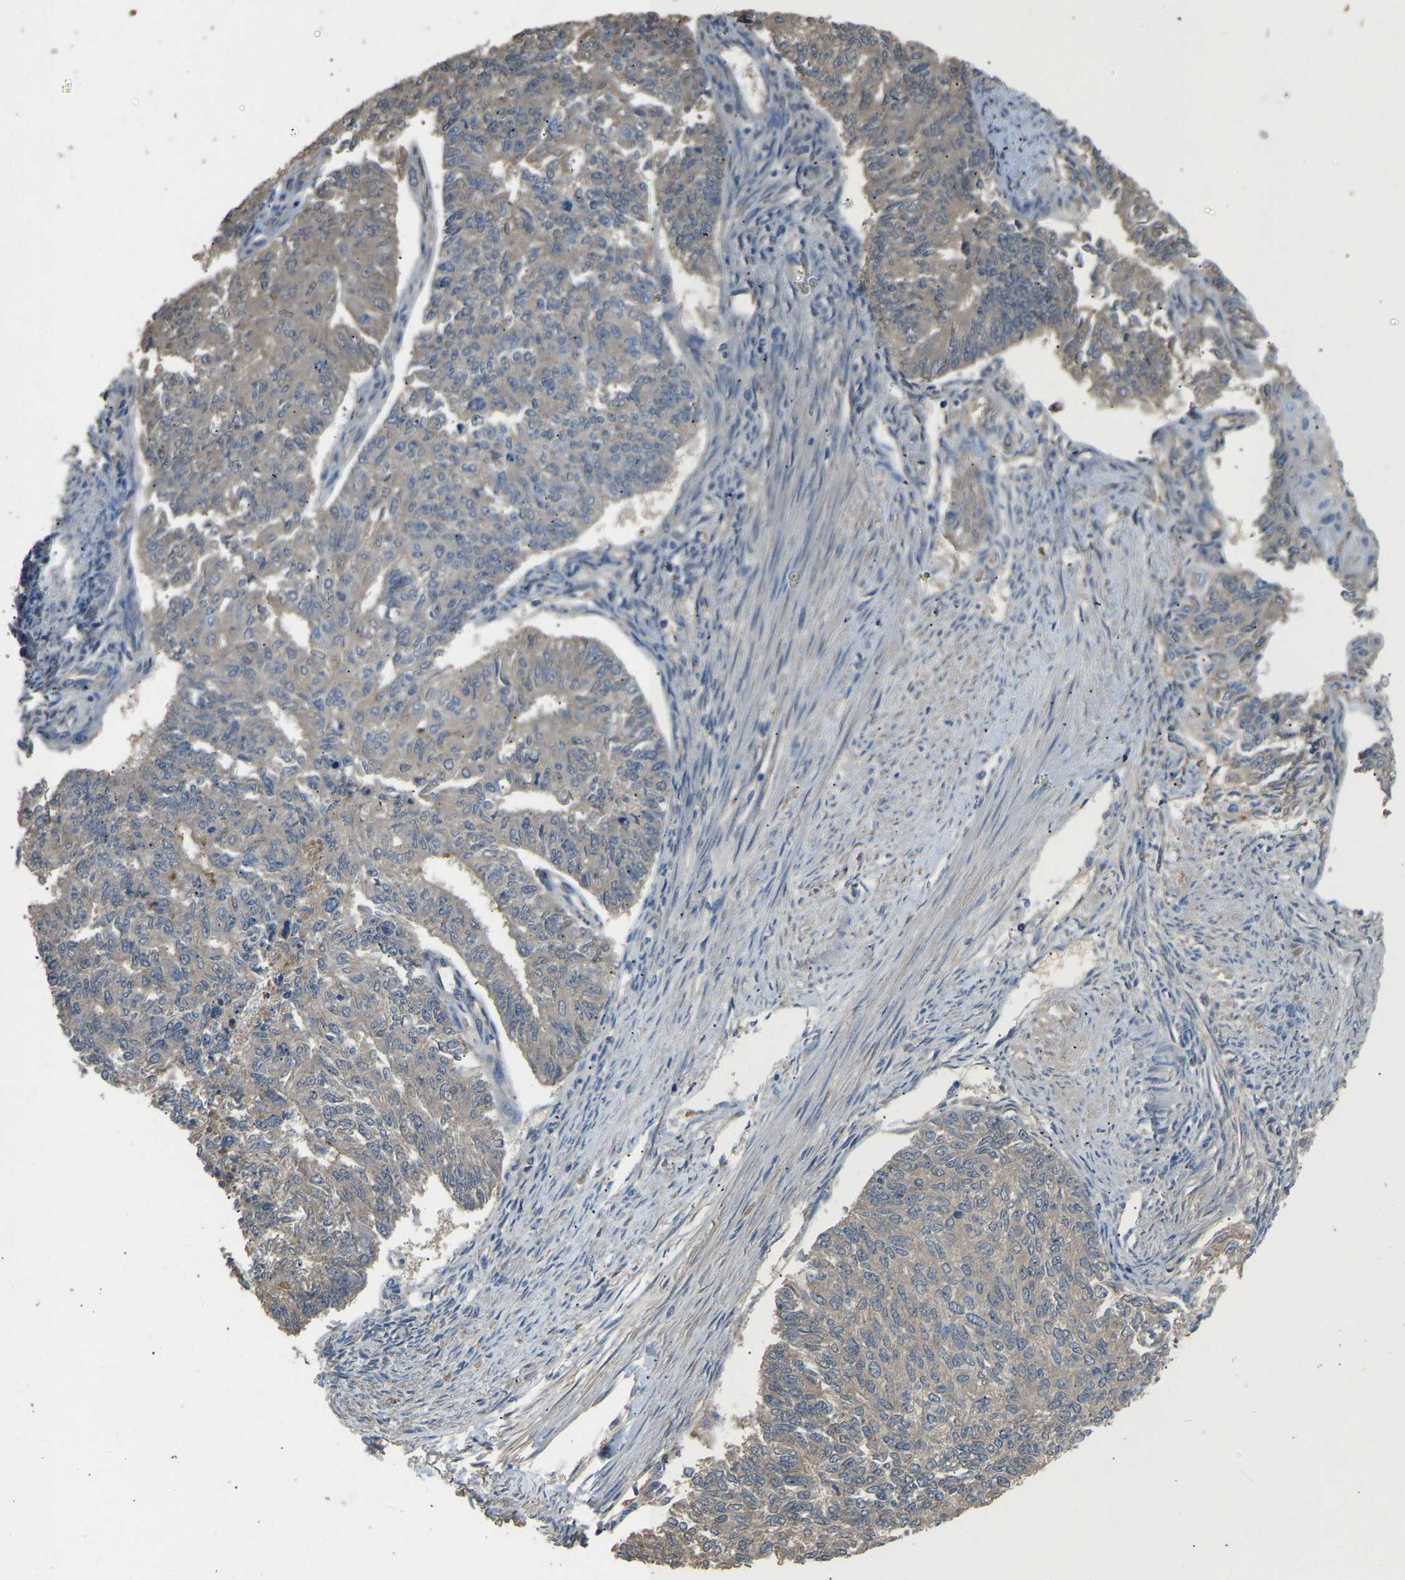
{"staining": {"intensity": "weak", "quantity": "25%-75%", "location": "cytoplasmic/membranous"}, "tissue": "endometrial cancer", "cell_type": "Tumor cells", "image_type": "cancer", "snomed": [{"axis": "morphology", "description": "Adenocarcinoma, NOS"}, {"axis": "topography", "description": "Endometrium"}], "caption": "About 25%-75% of tumor cells in human endometrial cancer (adenocarcinoma) show weak cytoplasmic/membranous protein staining as visualized by brown immunohistochemical staining.", "gene": "STC1", "patient": {"sex": "female", "age": 32}}